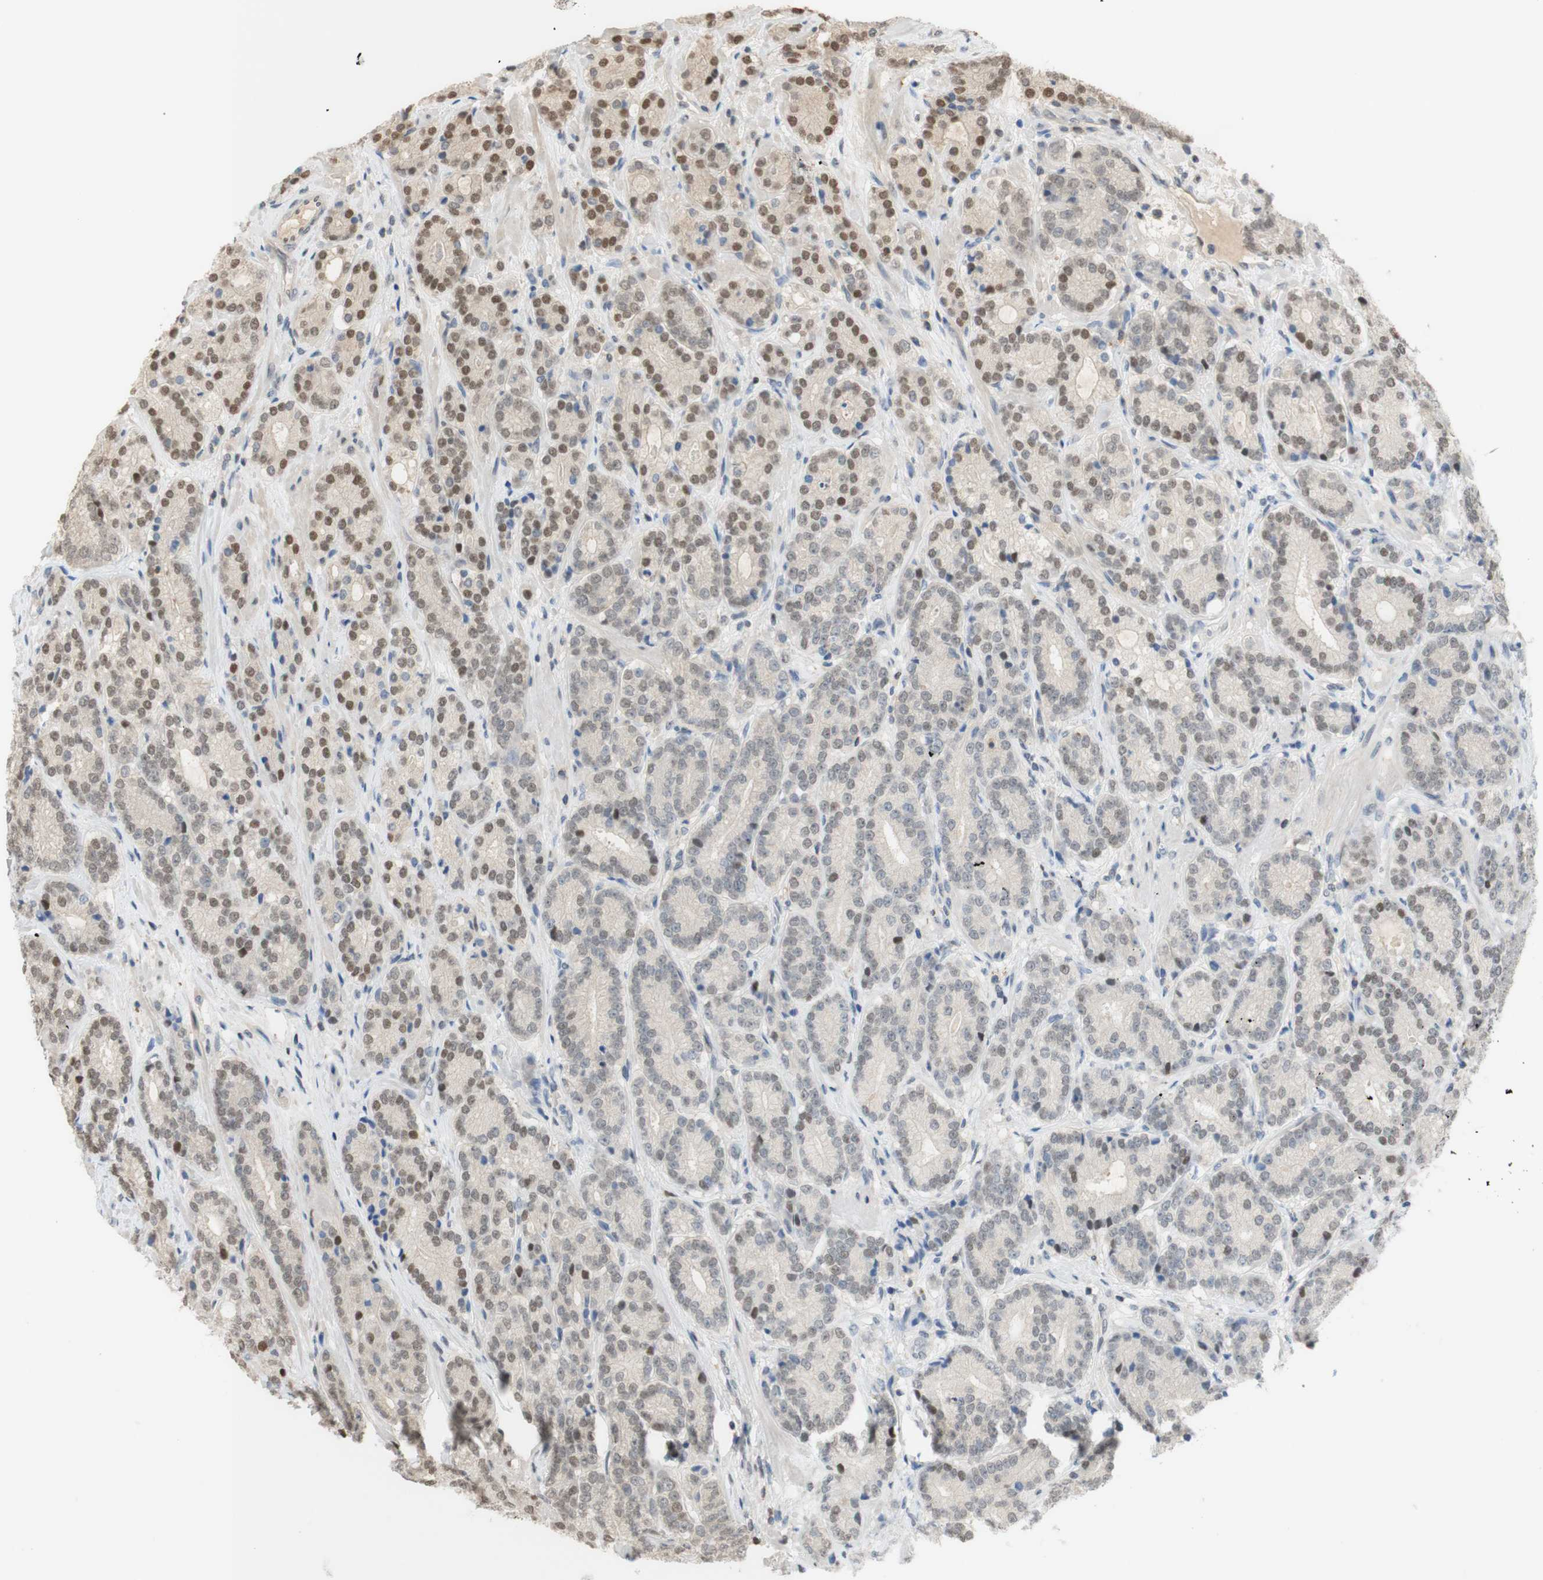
{"staining": {"intensity": "moderate", "quantity": "25%-75%", "location": "cytoplasmic/membranous,nuclear"}, "tissue": "prostate cancer", "cell_type": "Tumor cells", "image_type": "cancer", "snomed": [{"axis": "morphology", "description": "Adenocarcinoma, High grade"}, {"axis": "topography", "description": "Prostate"}], "caption": "High-grade adenocarcinoma (prostate) tissue demonstrates moderate cytoplasmic/membranous and nuclear staining in approximately 25%-75% of tumor cells", "gene": "NAP1L4", "patient": {"sex": "male", "age": 61}}